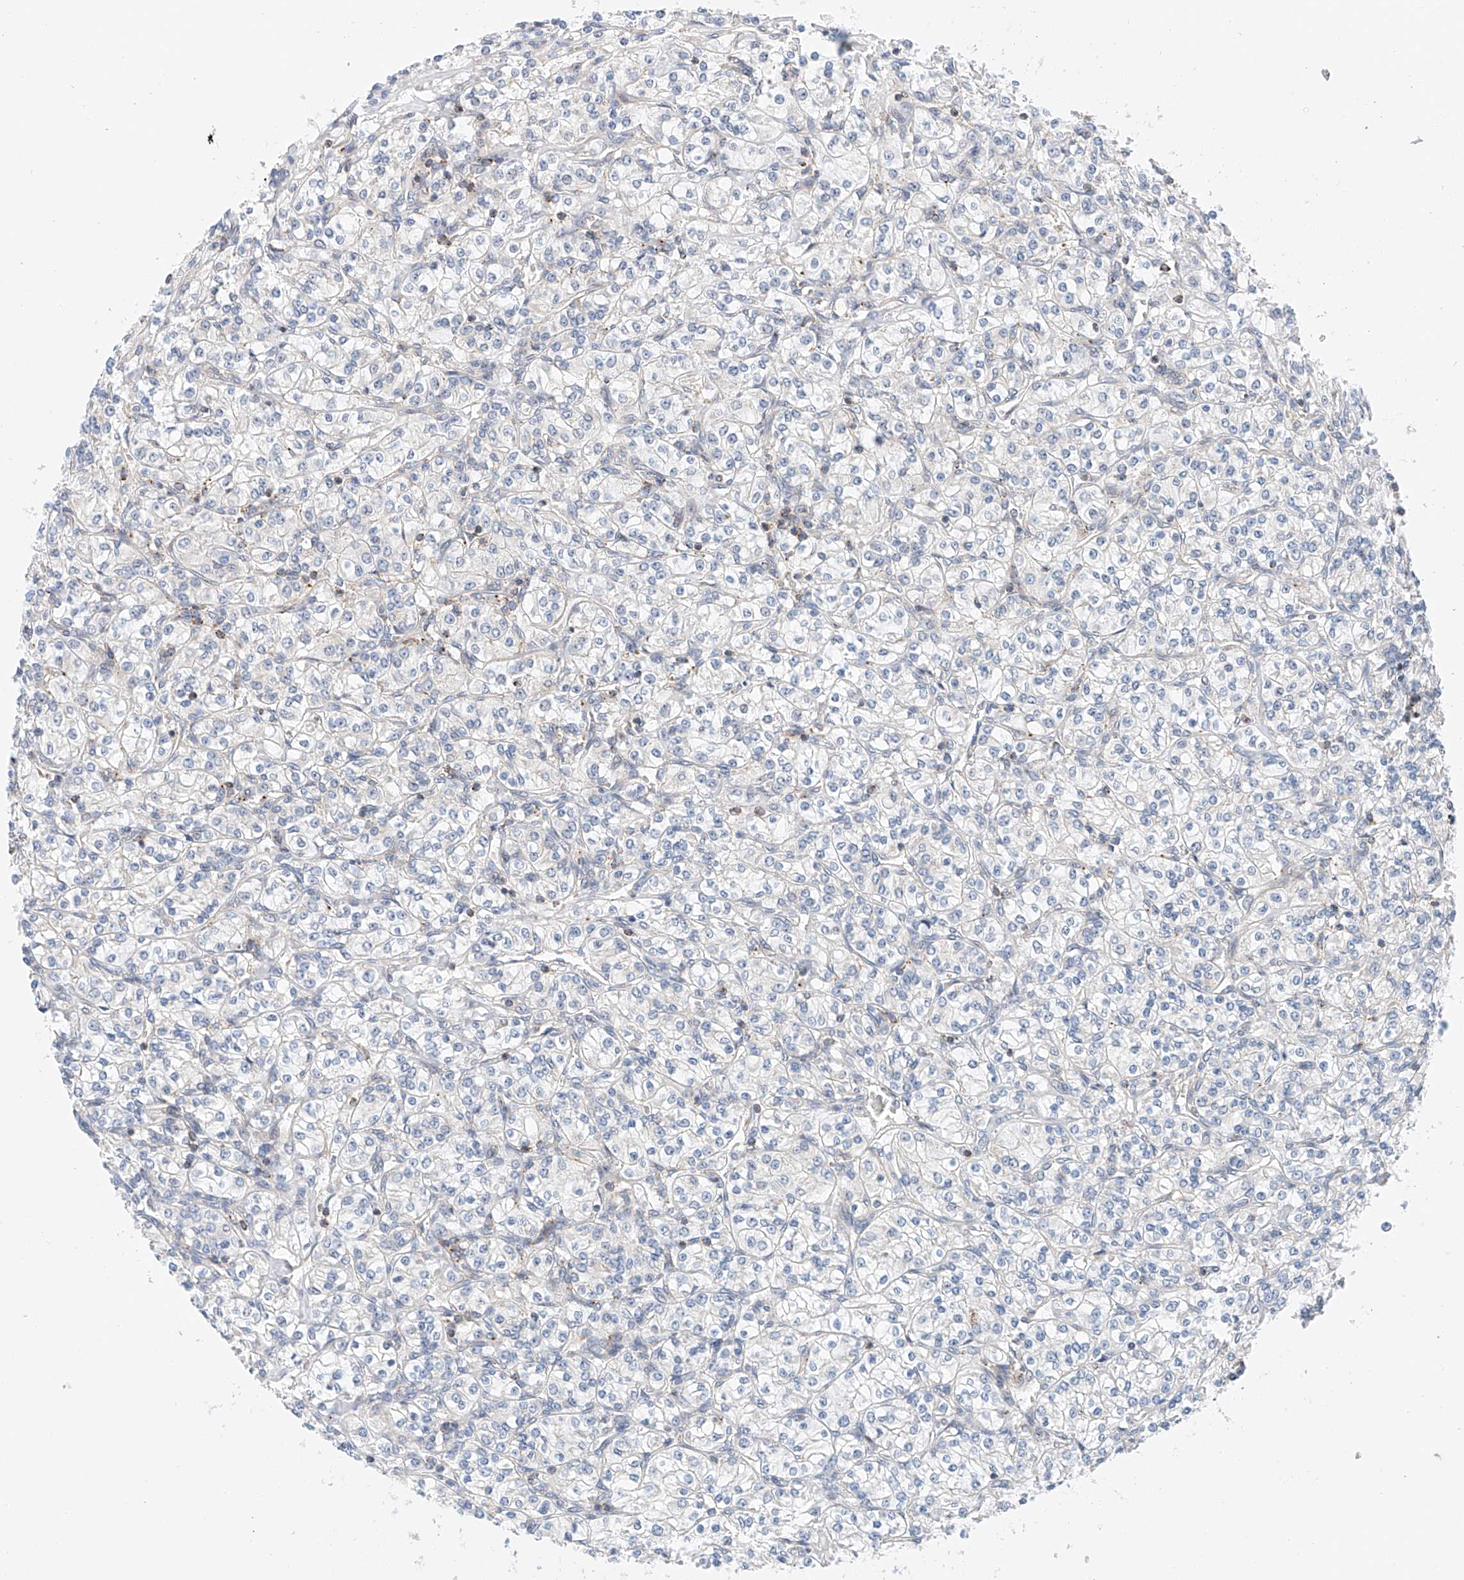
{"staining": {"intensity": "negative", "quantity": "none", "location": "none"}, "tissue": "renal cancer", "cell_type": "Tumor cells", "image_type": "cancer", "snomed": [{"axis": "morphology", "description": "Adenocarcinoma, NOS"}, {"axis": "topography", "description": "Kidney"}], "caption": "Tumor cells are negative for protein expression in human adenocarcinoma (renal).", "gene": "MFN2", "patient": {"sex": "male", "age": 77}}